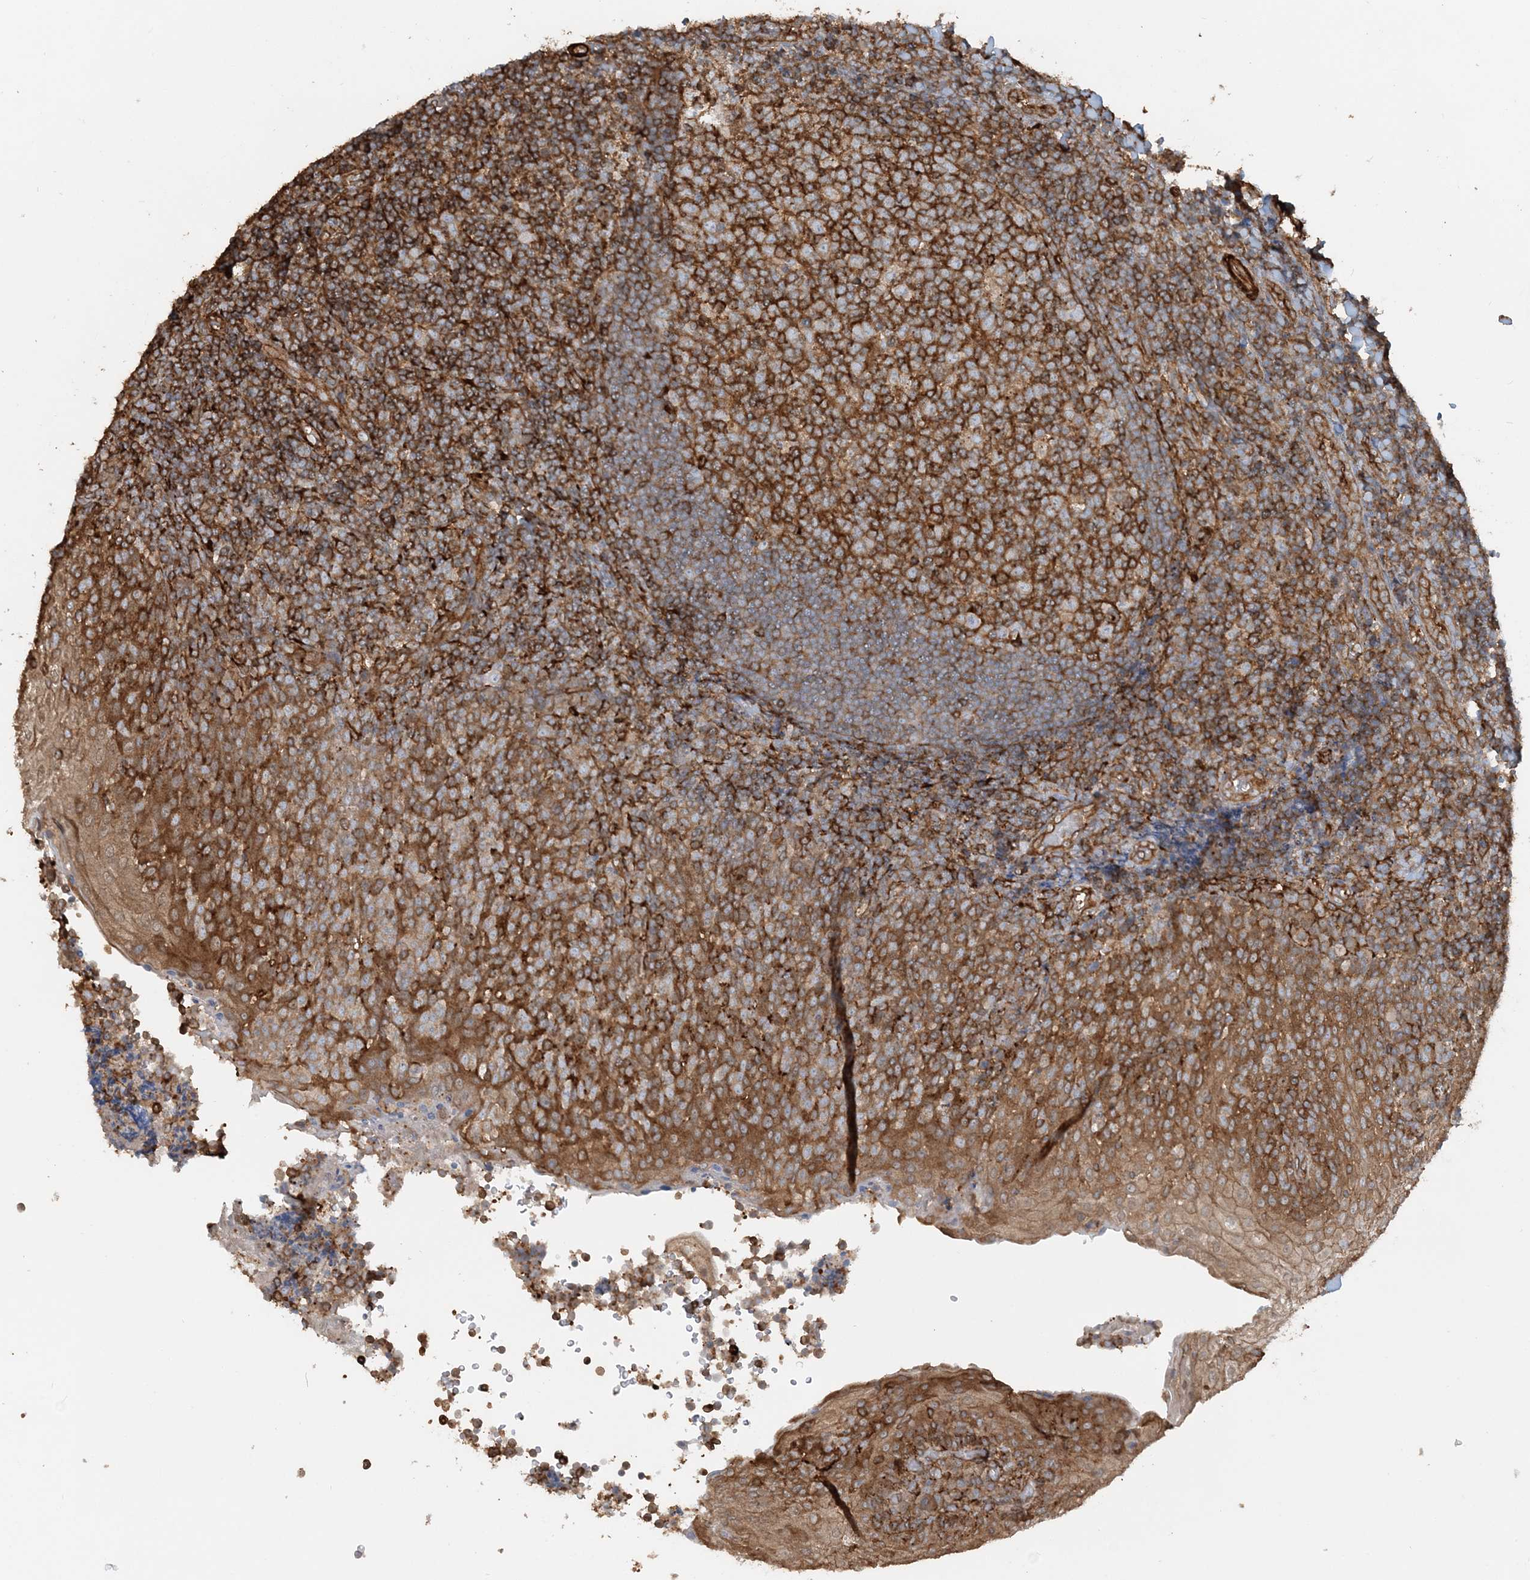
{"staining": {"intensity": "strong", "quantity": ">75%", "location": "cytoplasmic/membranous"}, "tissue": "tonsil", "cell_type": "Germinal center cells", "image_type": "normal", "snomed": [{"axis": "morphology", "description": "Normal tissue, NOS"}, {"axis": "topography", "description": "Tonsil"}], "caption": "Germinal center cells reveal high levels of strong cytoplasmic/membranous positivity in approximately >75% of cells in normal tonsil.", "gene": "DSTN", "patient": {"sex": "female", "age": 19}}